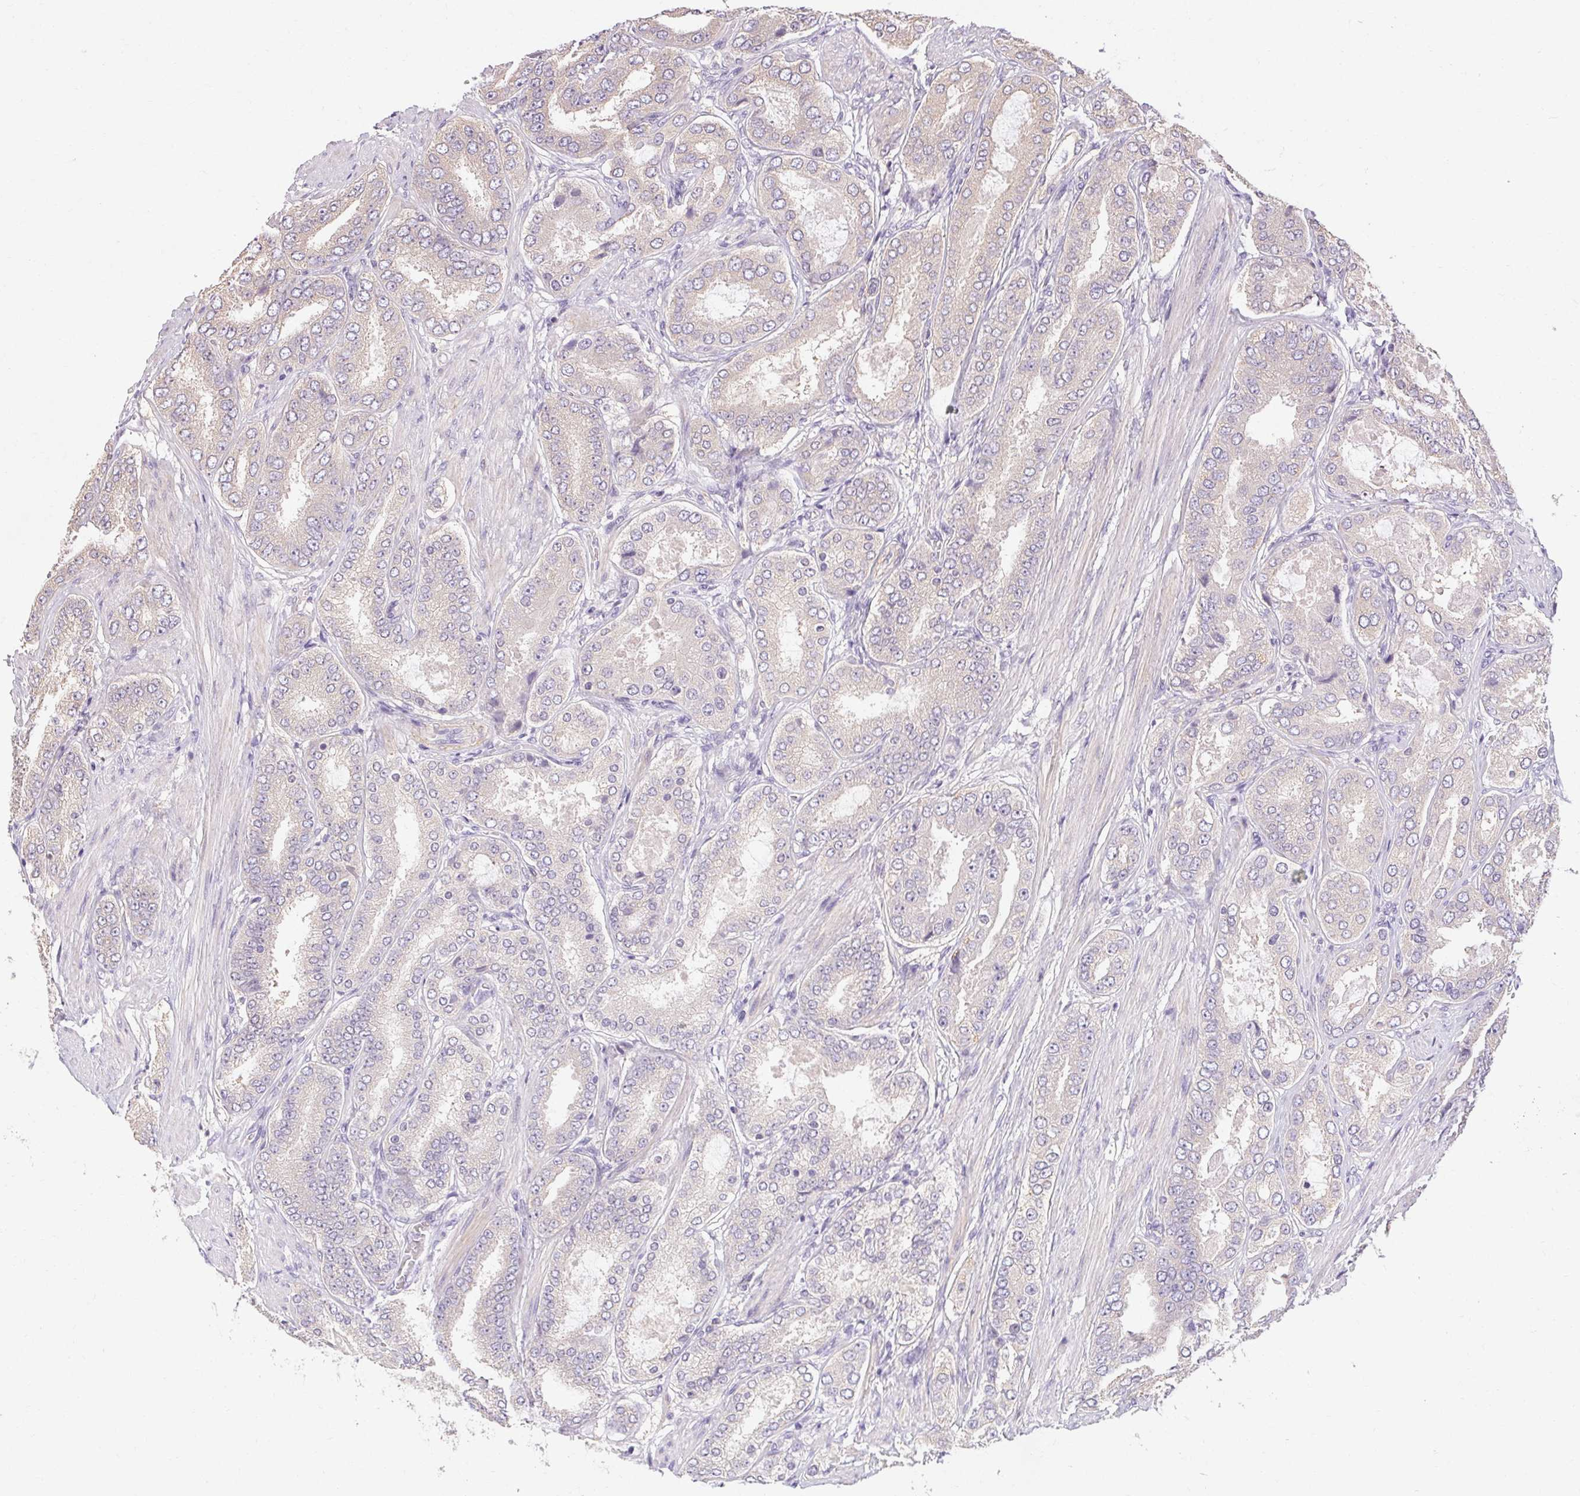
{"staining": {"intensity": "negative", "quantity": "none", "location": "none"}, "tissue": "prostate cancer", "cell_type": "Tumor cells", "image_type": "cancer", "snomed": [{"axis": "morphology", "description": "Adenocarcinoma, High grade"}, {"axis": "topography", "description": "Prostate"}], "caption": "The image shows no significant positivity in tumor cells of adenocarcinoma (high-grade) (prostate). (Stains: DAB (3,3'-diaminobenzidine) immunohistochemistry (IHC) with hematoxylin counter stain, Microscopy: brightfield microscopy at high magnification).", "gene": "TMEM52B", "patient": {"sex": "male", "age": 63}}